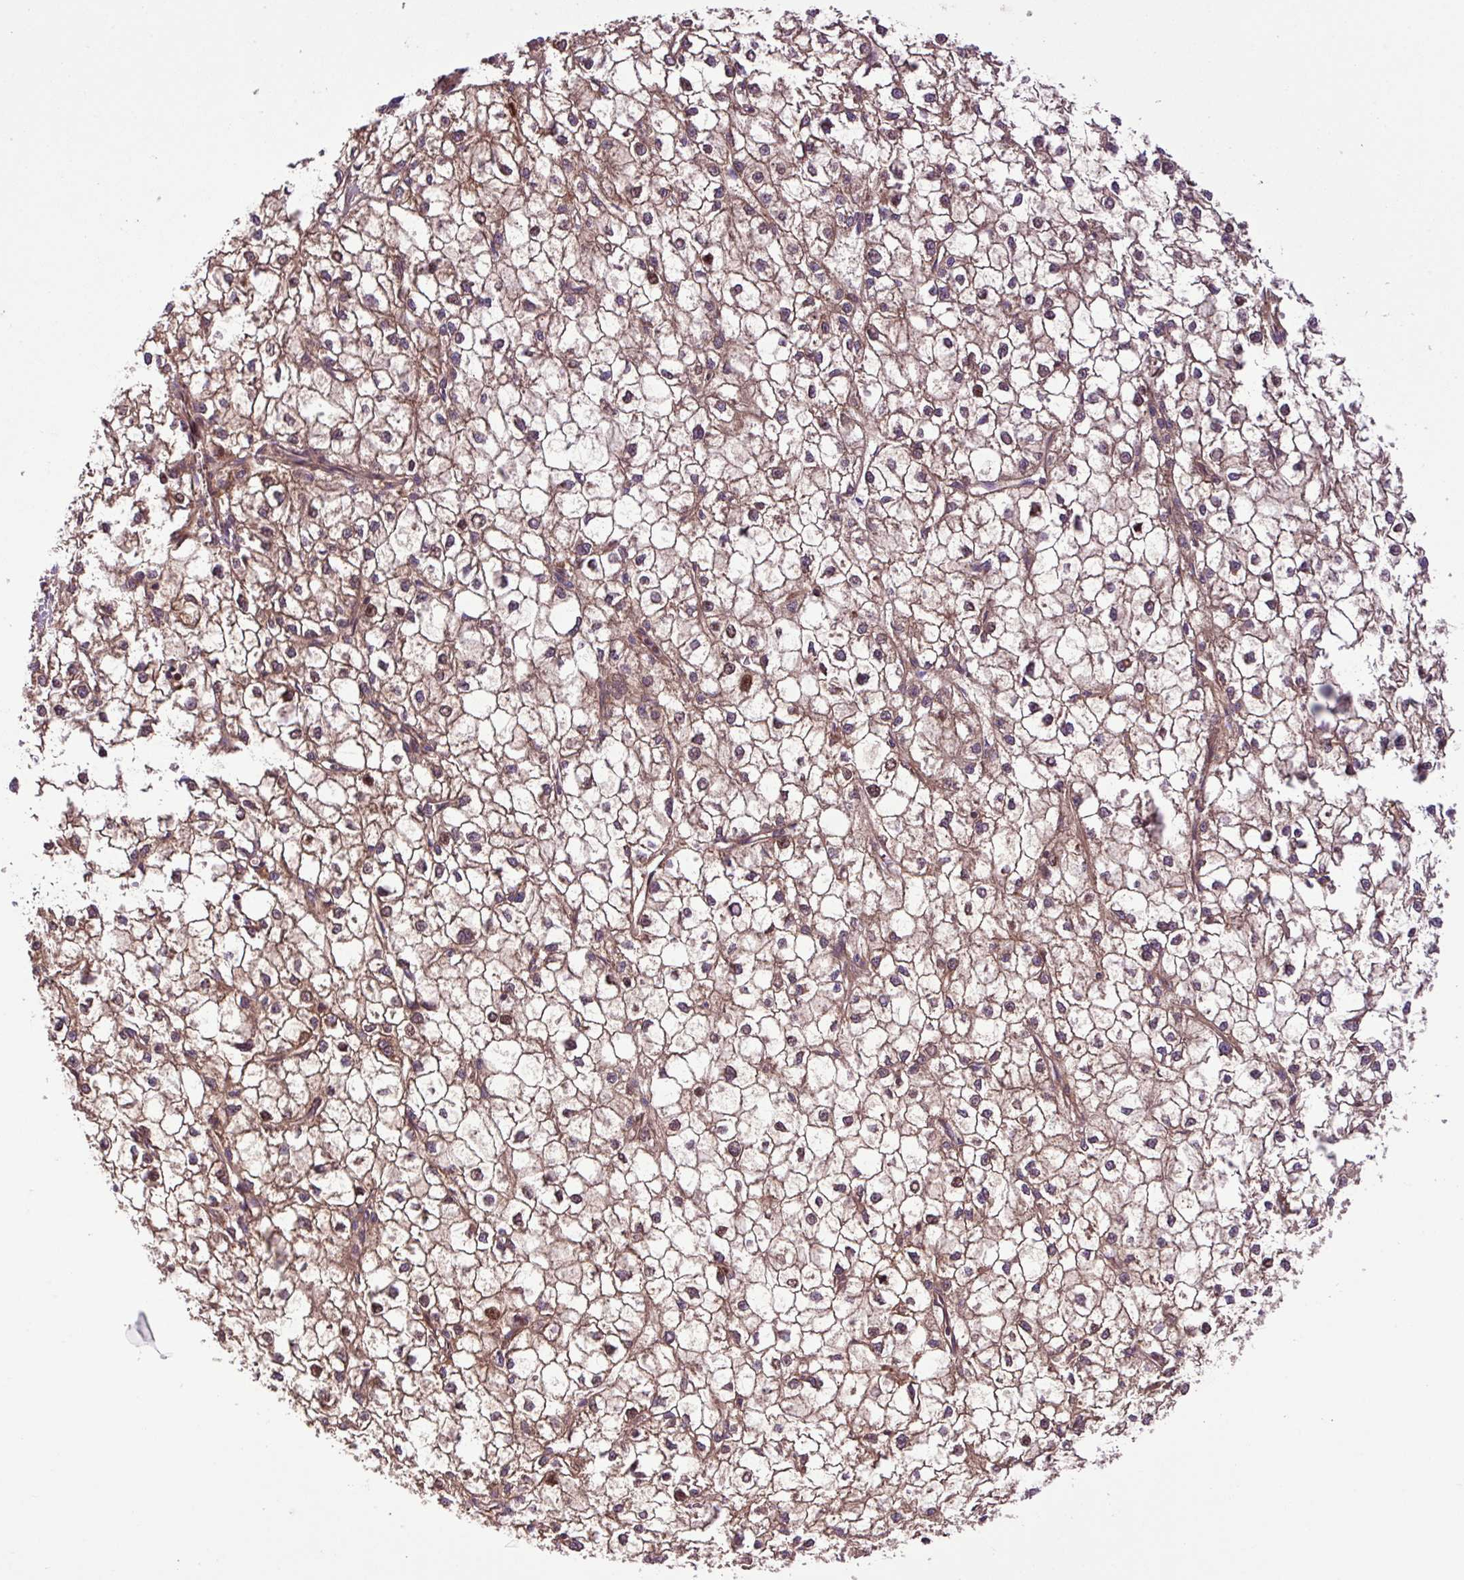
{"staining": {"intensity": "weak", "quantity": "25%-75%", "location": "cytoplasmic/membranous,nuclear"}, "tissue": "liver cancer", "cell_type": "Tumor cells", "image_type": "cancer", "snomed": [{"axis": "morphology", "description": "Carcinoma, Hepatocellular, NOS"}, {"axis": "topography", "description": "Liver"}], "caption": "Protein expression analysis of human liver cancer (hepatocellular carcinoma) reveals weak cytoplasmic/membranous and nuclear positivity in about 25%-75% of tumor cells.", "gene": "ZNF266", "patient": {"sex": "female", "age": 43}}